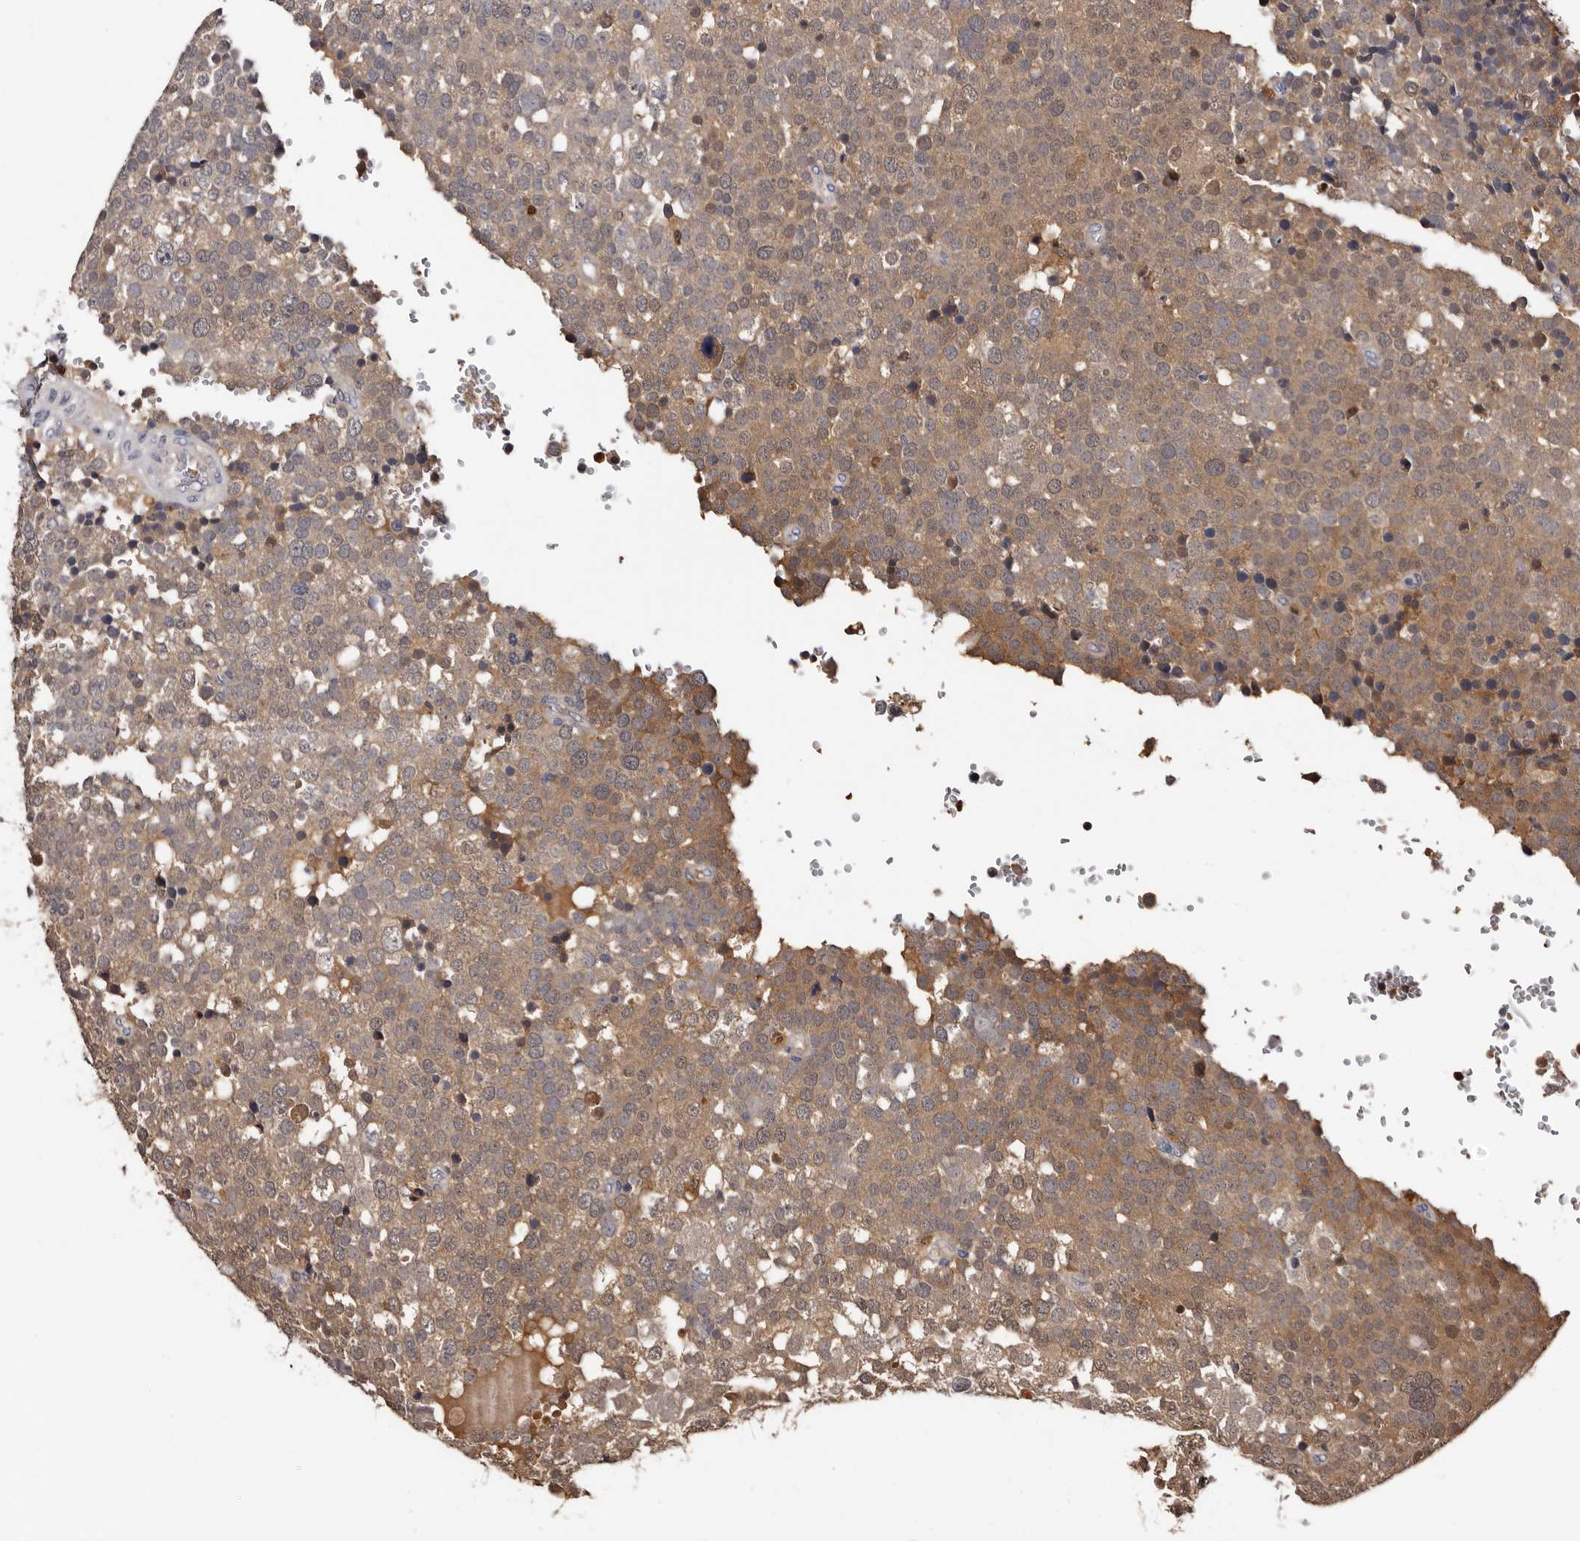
{"staining": {"intensity": "moderate", "quantity": ">75%", "location": "cytoplasmic/membranous,nuclear"}, "tissue": "testis cancer", "cell_type": "Tumor cells", "image_type": "cancer", "snomed": [{"axis": "morphology", "description": "Seminoma, NOS"}, {"axis": "topography", "description": "Testis"}], "caption": "This histopathology image reveals seminoma (testis) stained with immunohistochemistry (IHC) to label a protein in brown. The cytoplasmic/membranous and nuclear of tumor cells show moderate positivity for the protein. Nuclei are counter-stained blue.", "gene": "DNPH1", "patient": {"sex": "male", "age": 71}}